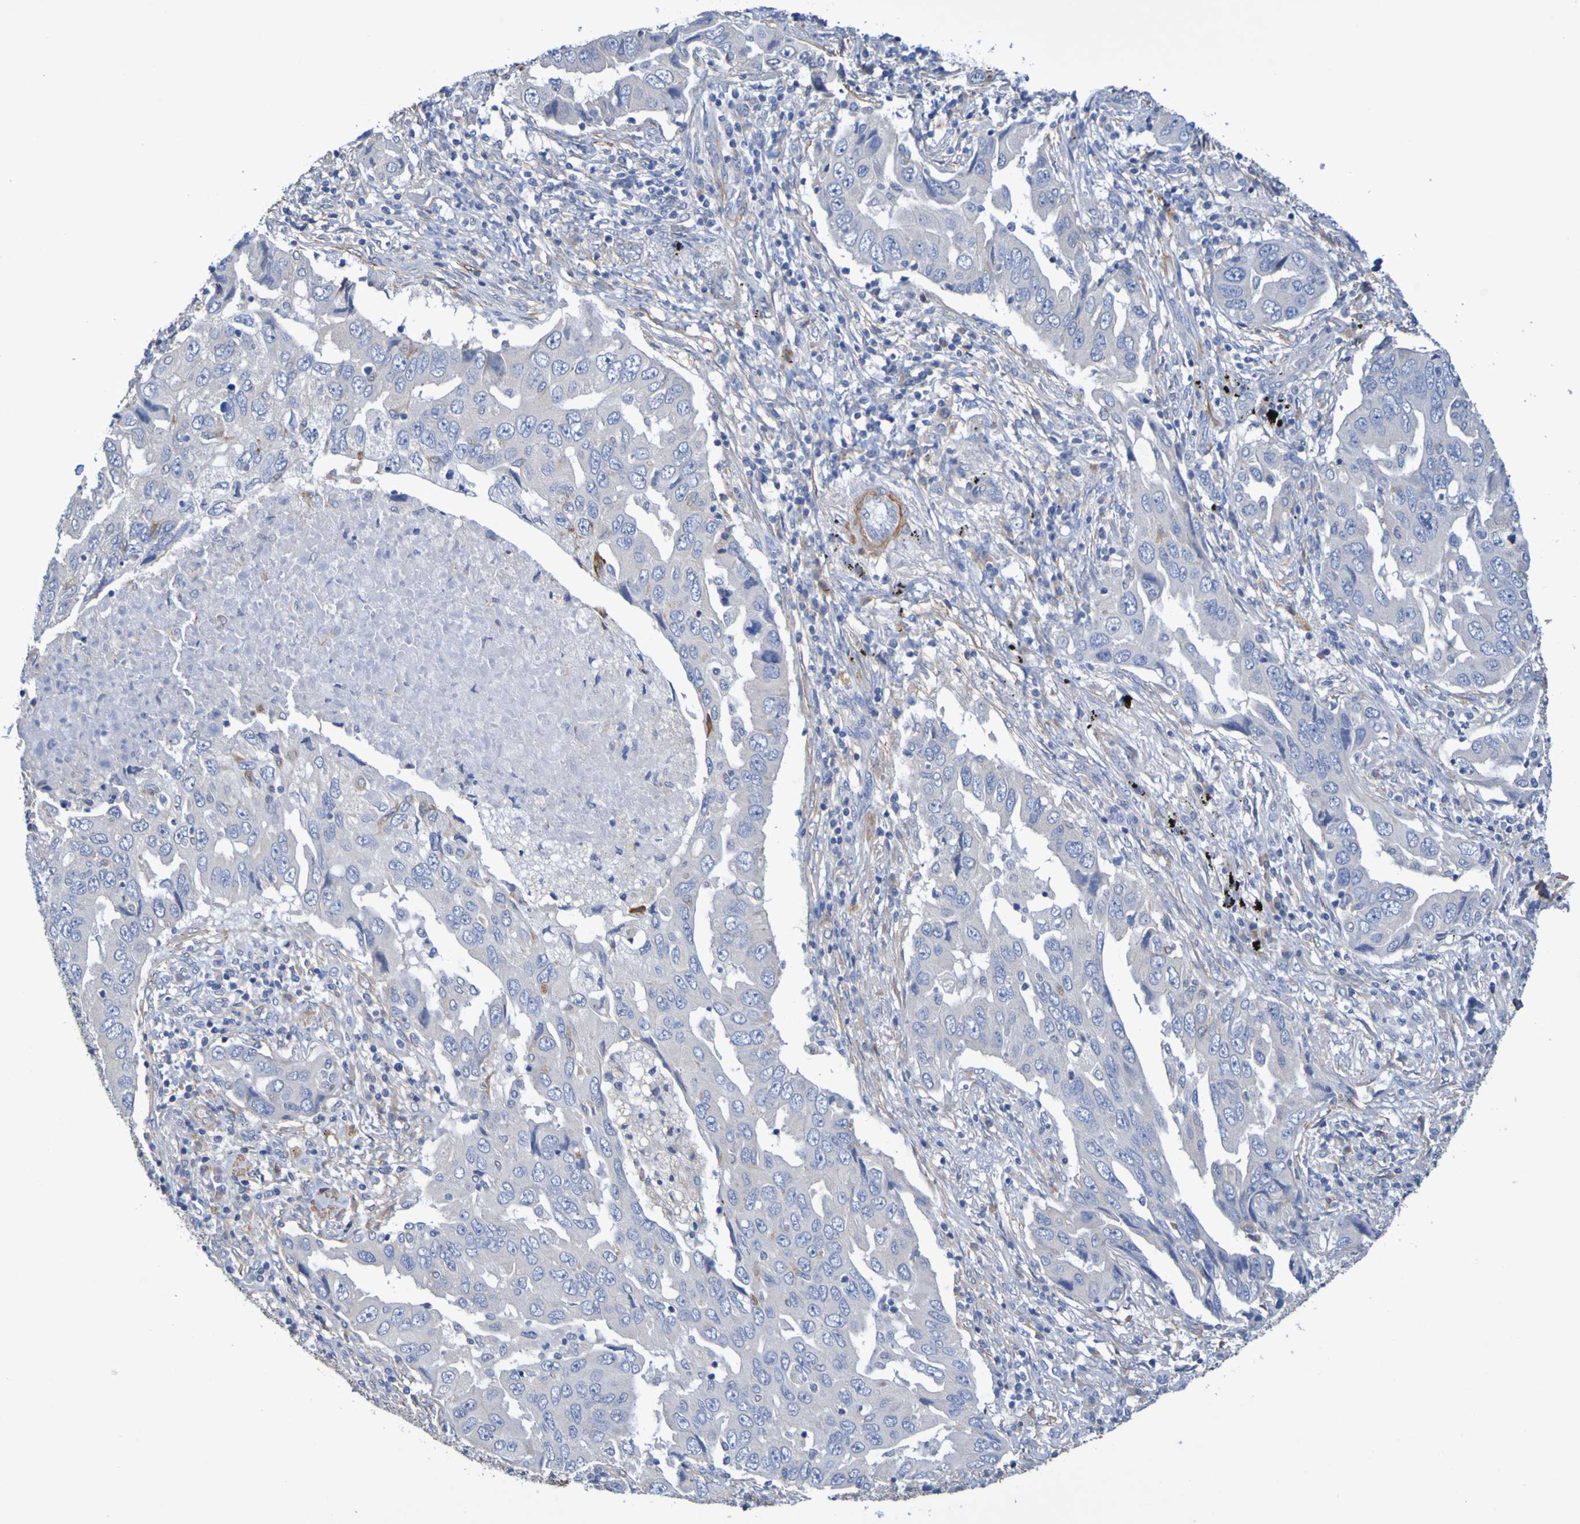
{"staining": {"intensity": "negative", "quantity": "none", "location": "none"}, "tissue": "lung cancer", "cell_type": "Tumor cells", "image_type": "cancer", "snomed": [{"axis": "morphology", "description": "Adenocarcinoma, NOS"}, {"axis": "topography", "description": "Lung"}], "caption": "IHC micrograph of human adenocarcinoma (lung) stained for a protein (brown), which demonstrates no expression in tumor cells.", "gene": "SRPRB", "patient": {"sex": "female", "age": 65}}